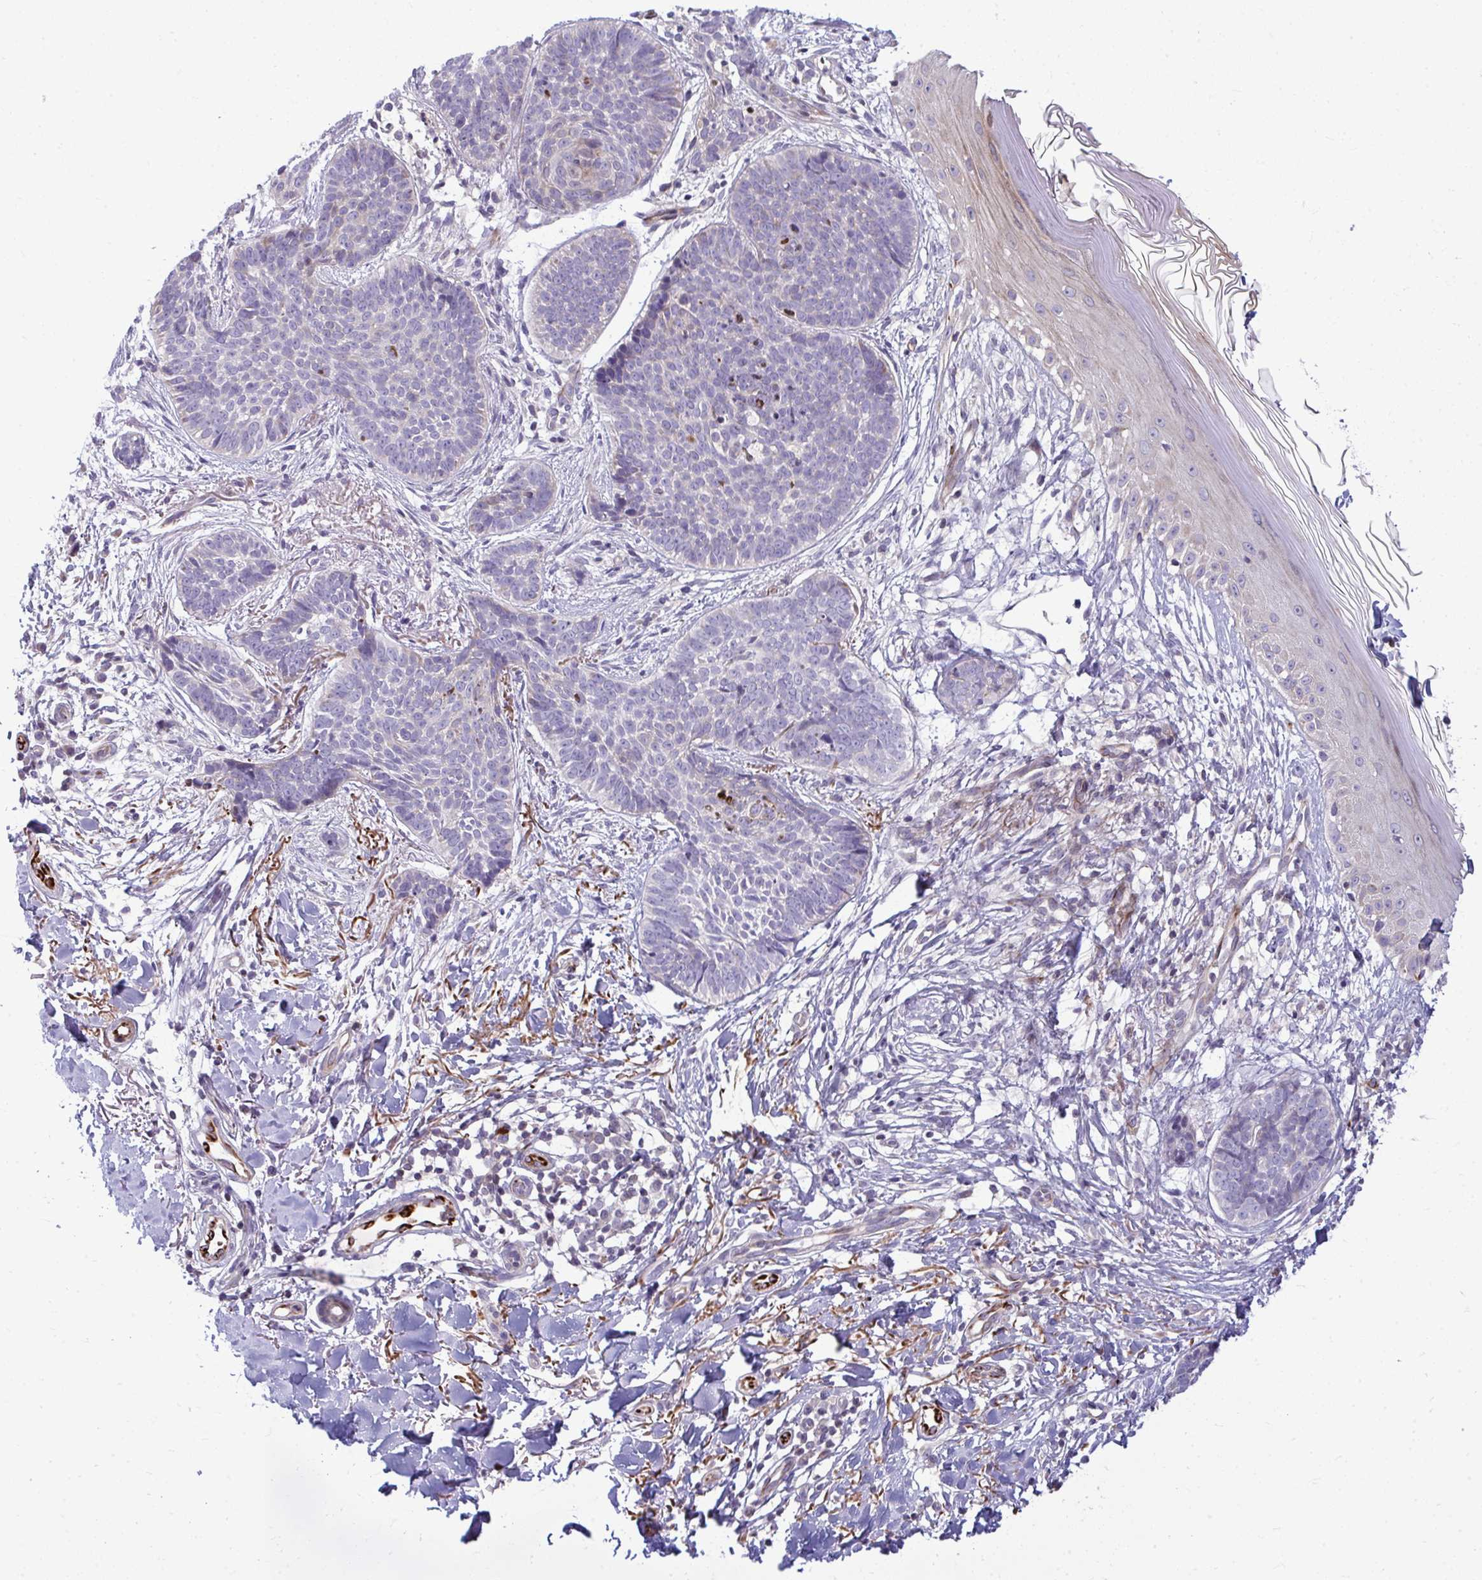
{"staining": {"intensity": "negative", "quantity": "none", "location": "none"}, "tissue": "skin cancer", "cell_type": "Tumor cells", "image_type": "cancer", "snomed": [{"axis": "morphology", "description": "Basal cell carcinoma"}, {"axis": "topography", "description": "Skin"}, {"axis": "topography", "description": "Skin of back"}], "caption": "Immunohistochemistry (IHC) of human skin basal cell carcinoma demonstrates no staining in tumor cells.", "gene": "SLC14A1", "patient": {"sex": "male", "age": 81}}